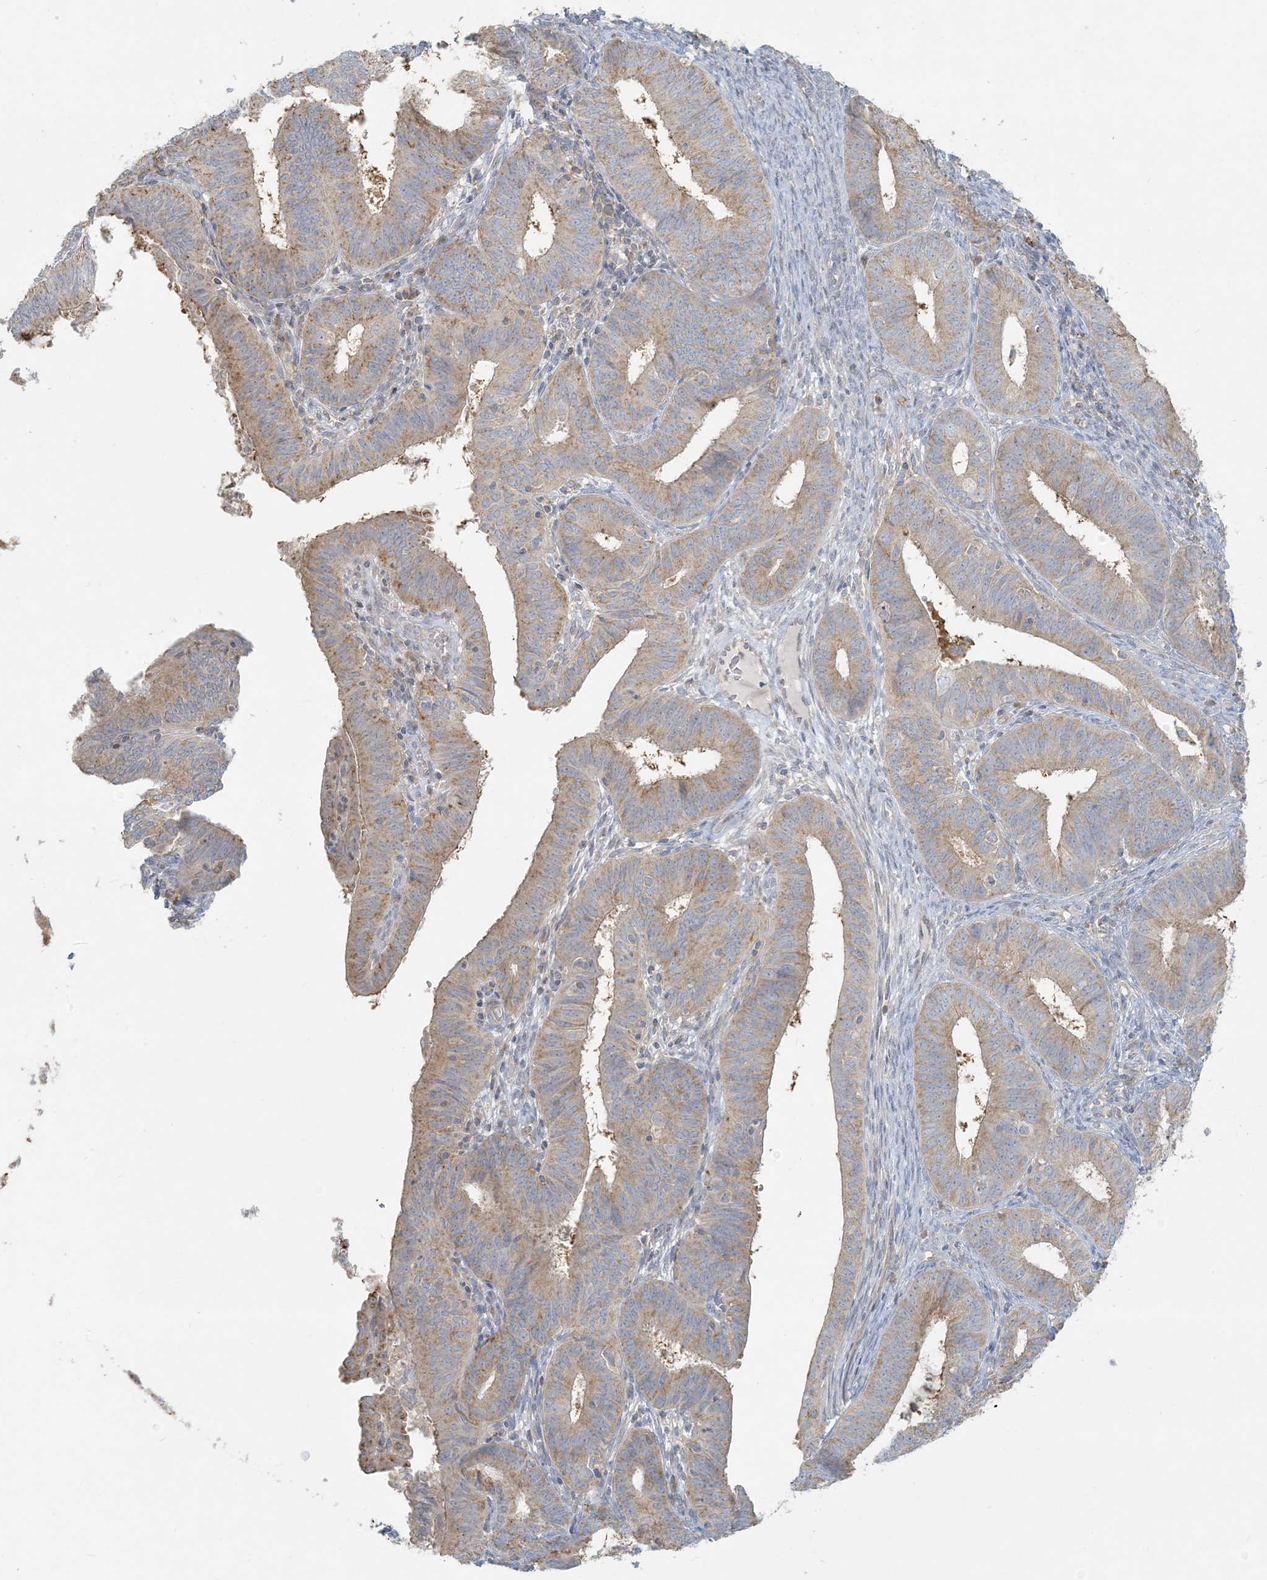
{"staining": {"intensity": "moderate", "quantity": "25%-75%", "location": "cytoplasmic/membranous"}, "tissue": "endometrial cancer", "cell_type": "Tumor cells", "image_type": "cancer", "snomed": [{"axis": "morphology", "description": "Adenocarcinoma, NOS"}, {"axis": "topography", "description": "Endometrium"}], "caption": "Adenocarcinoma (endometrial) stained for a protein (brown) exhibits moderate cytoplasmic/membranous positive expression in about 25%-75% of tumor cells.", "gene": "HACL1", "patient": {"sex": "female", "age": 51}}